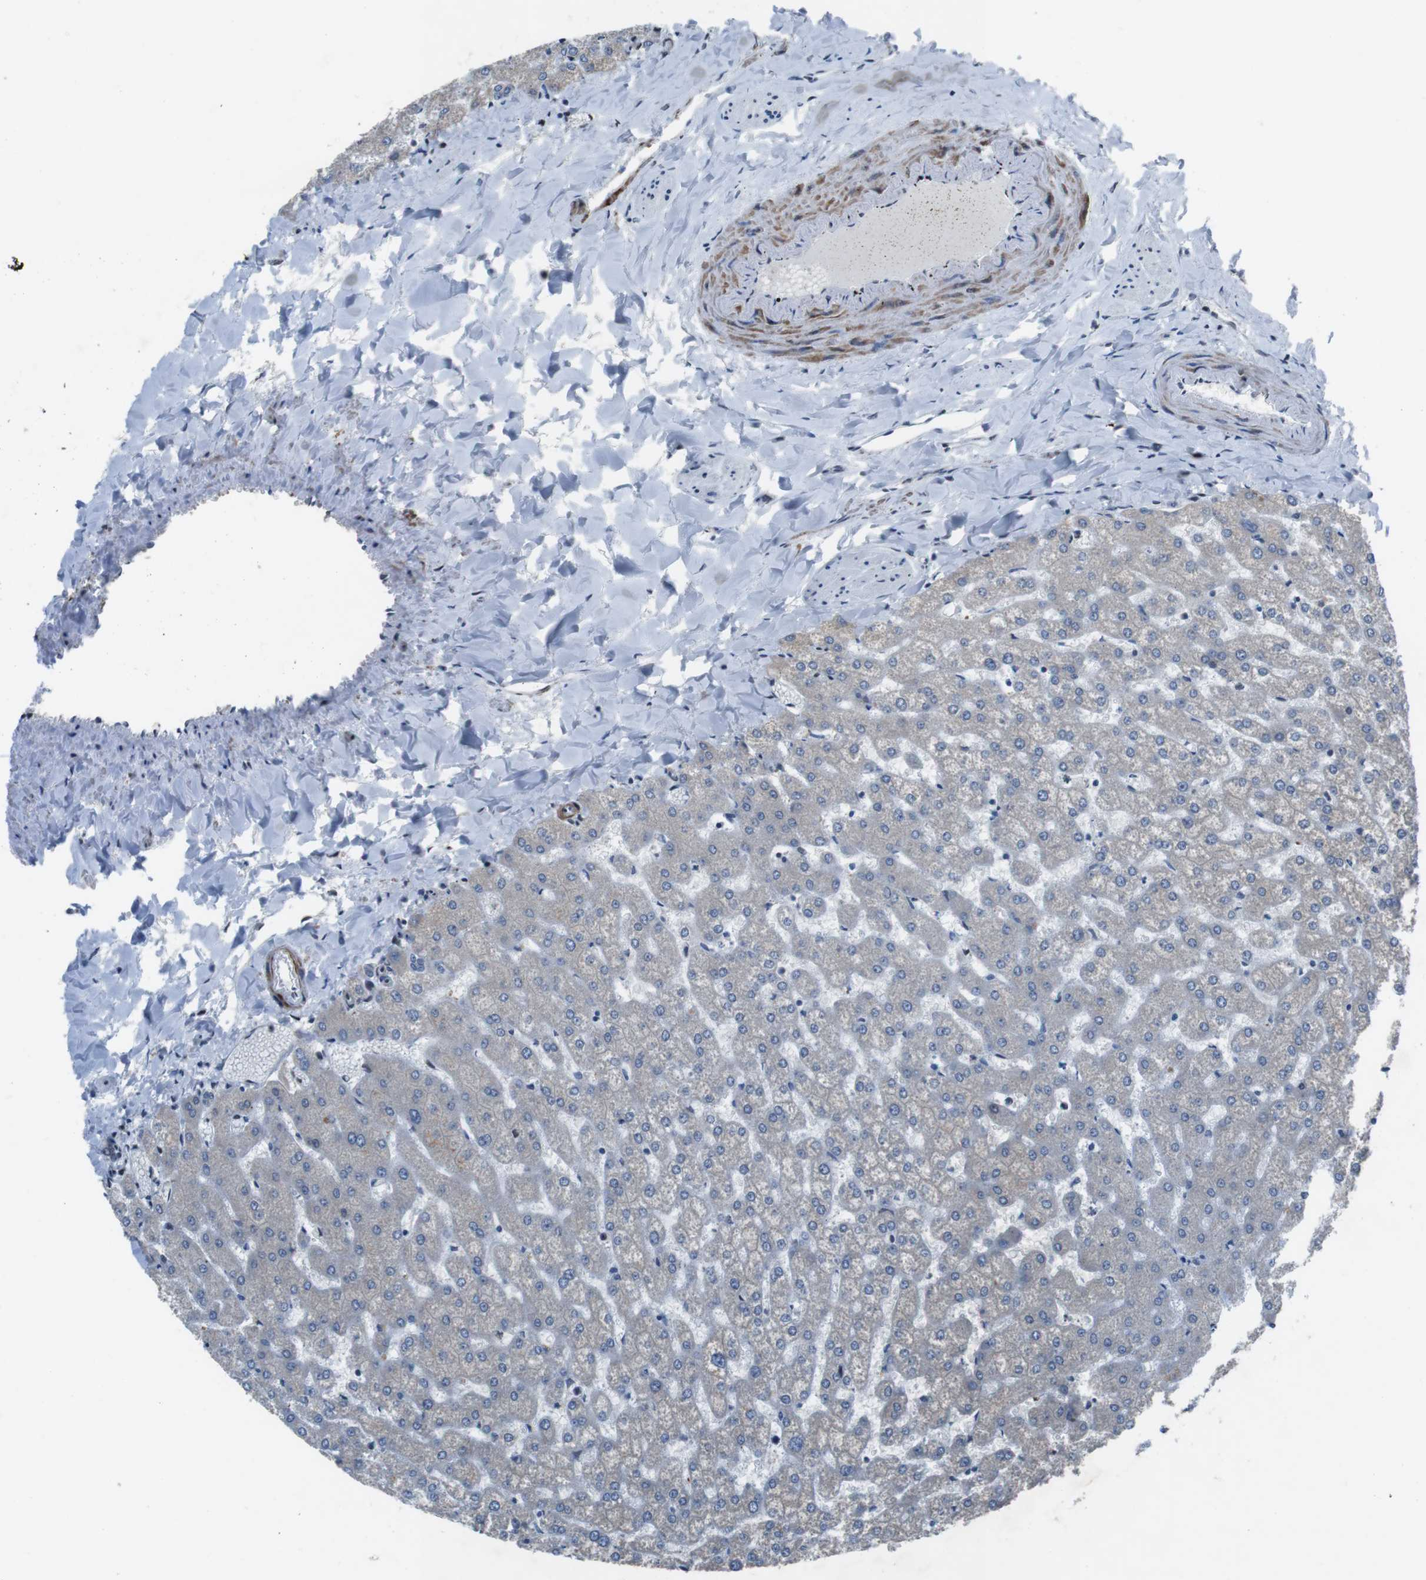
{"staining": {"intensity": "weak", "quantity": "<25%", "location": "nuclear"}, "tissue": "liver", "cell_type": "Hepatocytes", "image_type": "normal", "snomed": [{"axis": "morphology", "description": "Normal tissue, NOS"}, {"axis": "topography", "description": "Liver"}], "caption": "A histopathology image of liver stained for a protein demonstrates no brown staining in hepatocytes.", "gene": "PBRM1", "patient": {"sex": "female", "age": 32}}